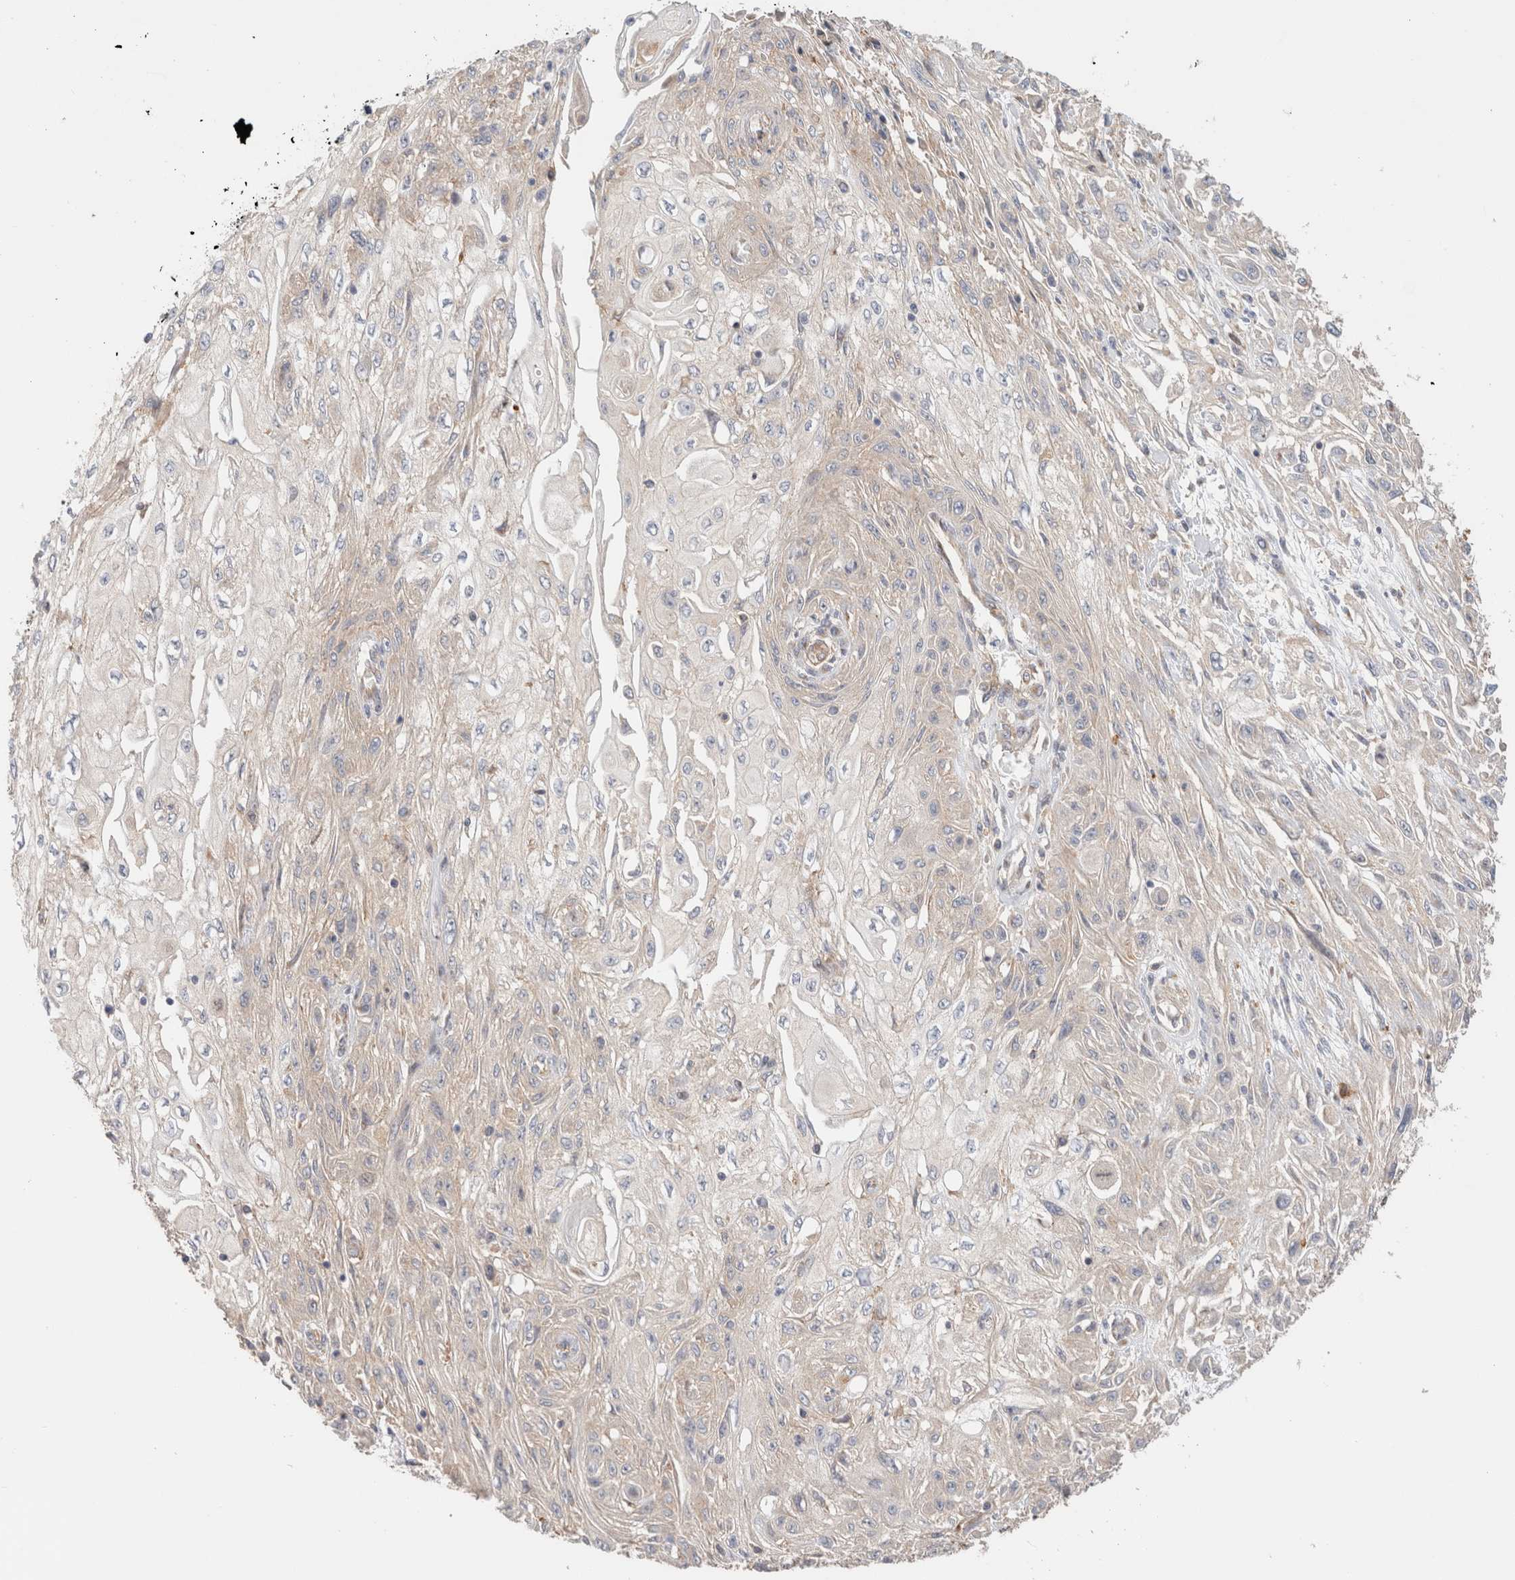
{"staining": {"intensity": "negative", "quantity": "none", "location": "none"}, "tissue": "skin cancer", "cell_type": "Tumor cells", "image_type": "cancer", "snomed": [{"axis": "morphology", "description": "Squamous cell carcinoma, NOS"}, {"axis": "morphology", "description": "Squamous cell carcinoma, metastatic, NOS"}, {"axis": "topography", "description": "Skin"}, {"axis": "topography", "description": "Lymph node"}], "caption": "The image demonstrates no significant expression in tumor cells of skin squamous cell carcinoma.", "gene": "ID3", "patient": {"sex": "male", "age": 75}}